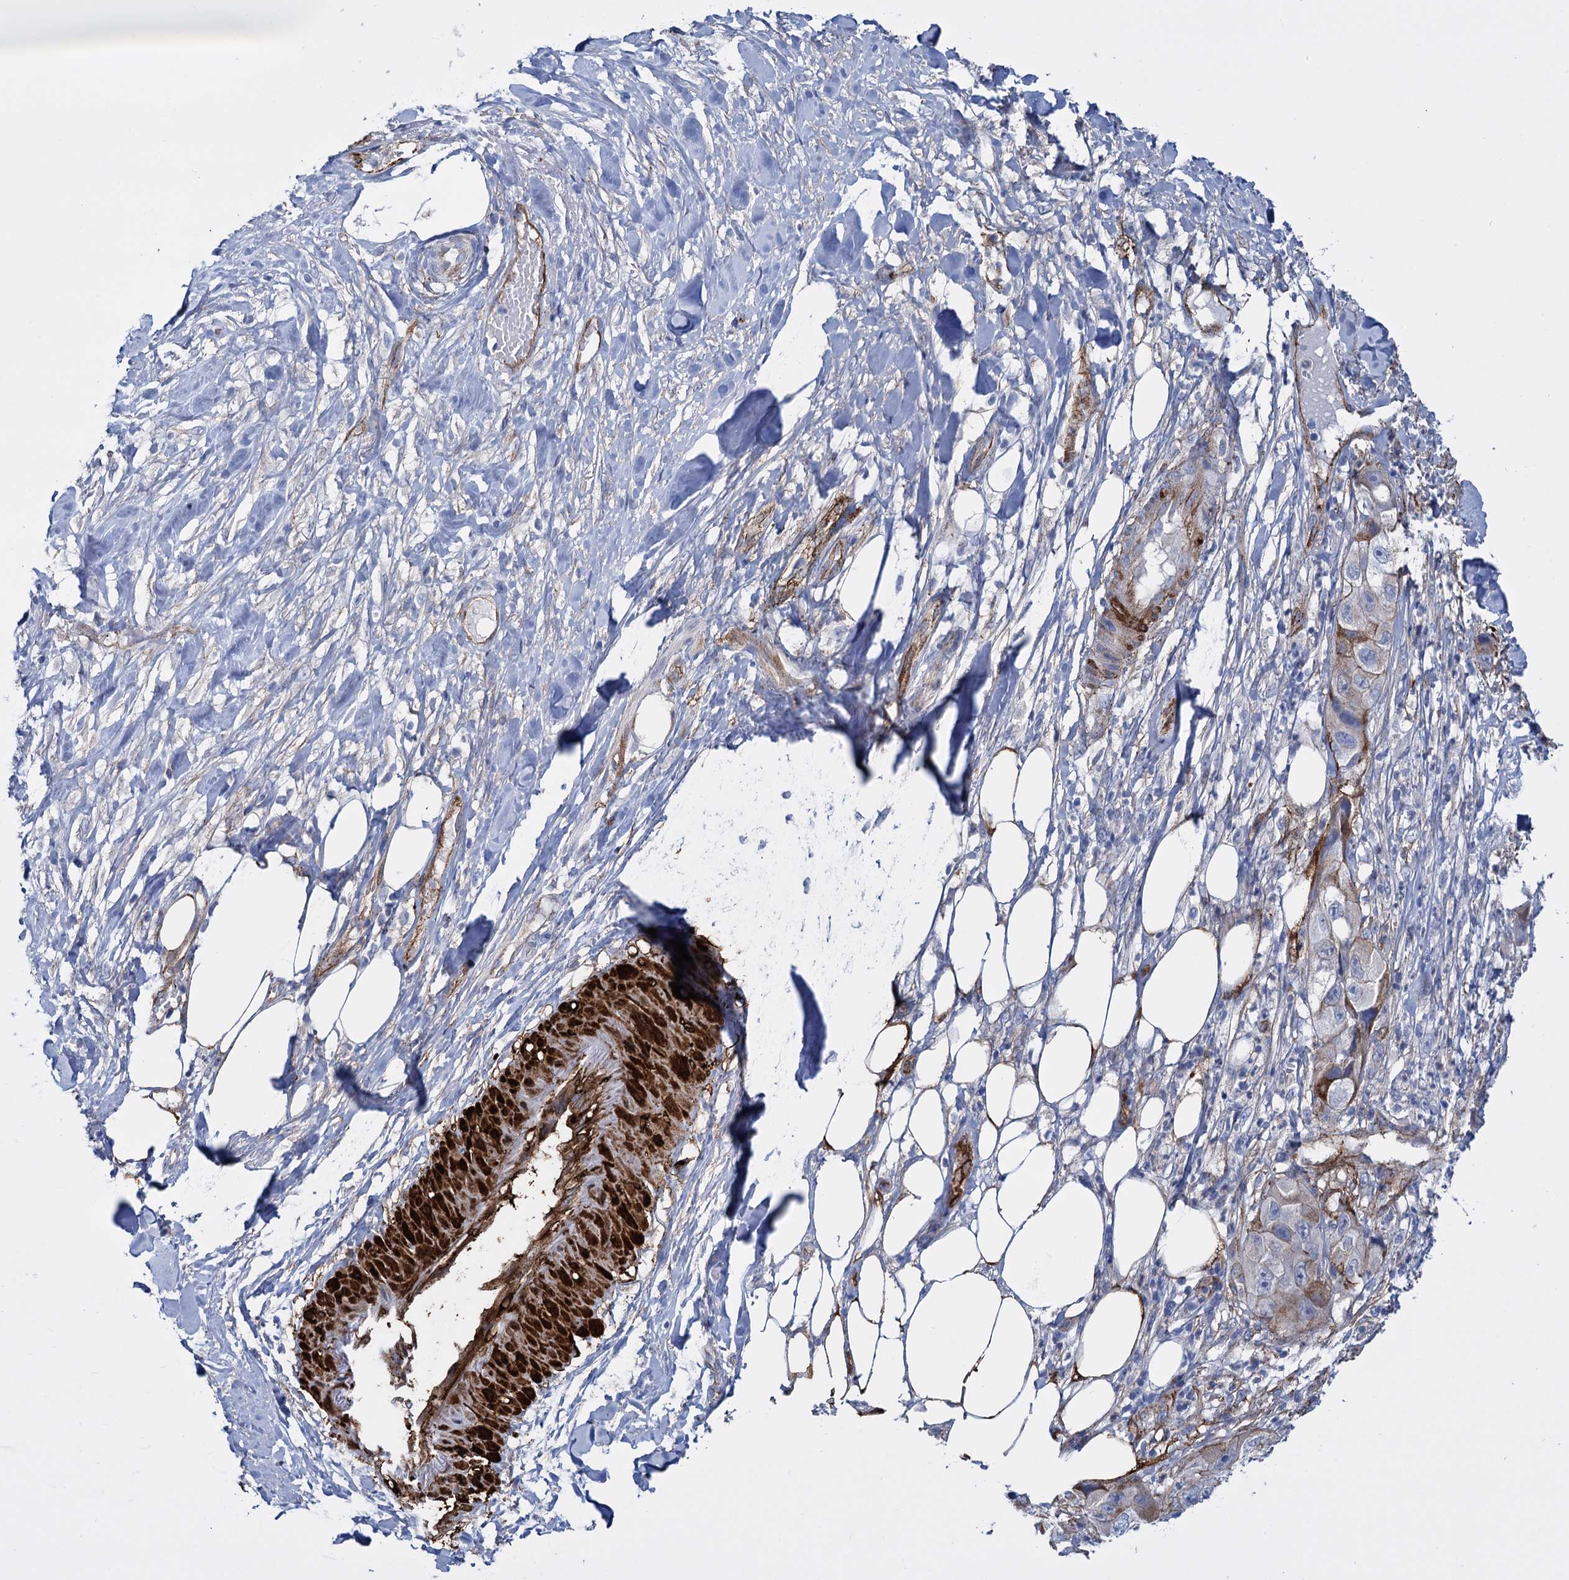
{"staining": {"intensity": "weak", "quantity": "<25%", "location": "cytoplasmic/membranous"}, "tissue": "skin cancer", "cell_type": "Tumor cells", "image_type": "cancer", "snomed": [{"axis": "morphology", "description": "Squamous cell carcinoma, NOS"}, {"axis": "topography", "description": "Skin"}, {"axis": "topography", "description": "Subcutis"}], "caption": "A high-resolution photomicrograph shows immunohistochemistry (IHC) staining of skin squamous cell carcinoma, which exhibits no significant positivity in tumor cells. The staining is performed using DAB (3,3'-diaminobenzidine) brown chromogen with nuclei counter-stained in using hematoxylin.", "gene": "SNCG", "patient": {"sex": "male", "age": 73}}